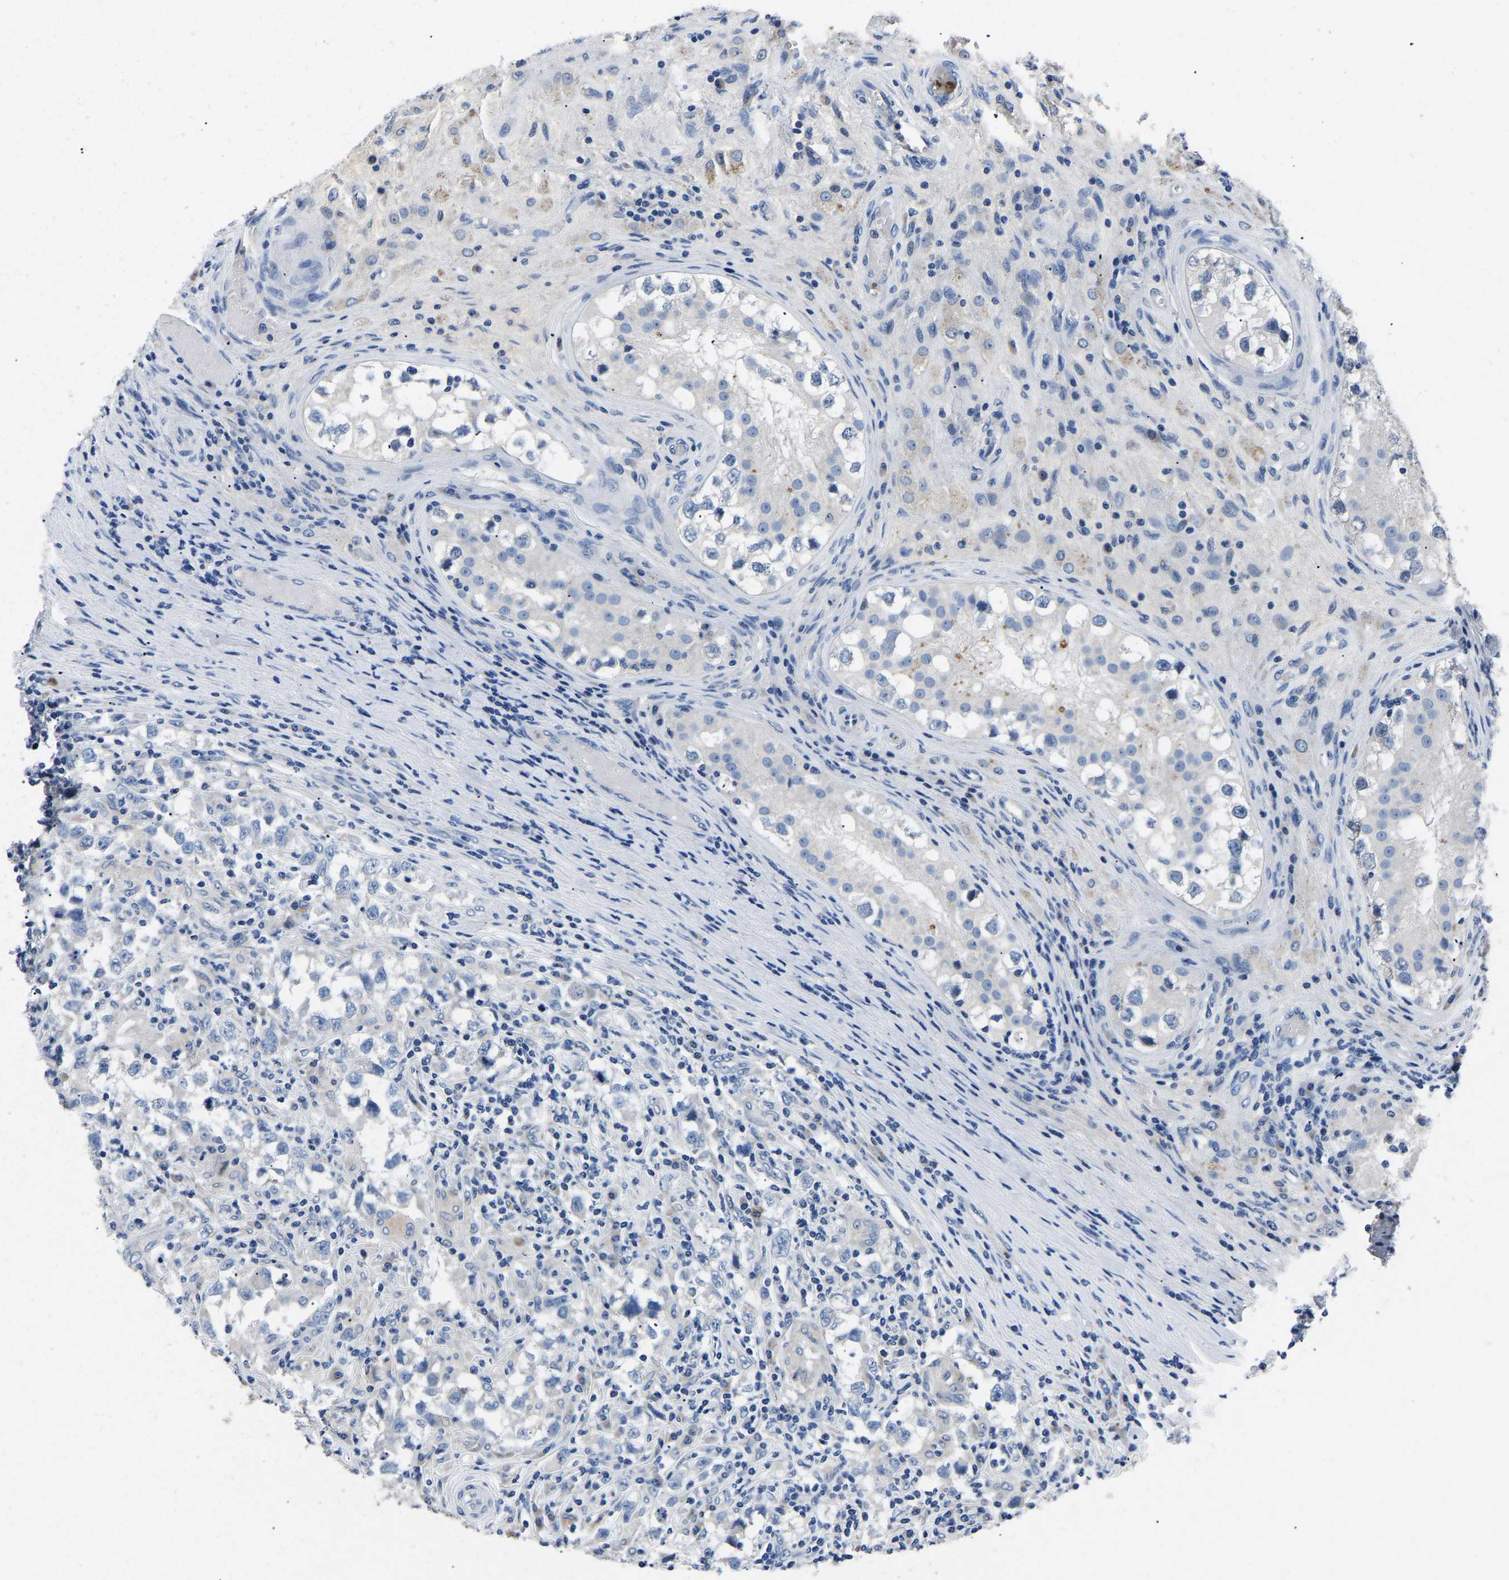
{"staining": {"intensity": "negative", "quantity": "none", "location": "none"}, "tissue": "testis cancer", "cell_type": "Tumor cells", "image_type": "cancer", "snomed": [{"axis": "morphology", "description": "Carcinoma, Embryonal, NOS"}, {"axis": "topography", "description": "Testis"}], "caption": "A high-resolution micrograph shows IHC staining of testis embryonal carcinoma, which shows no significant expression in tumor cells.", "gene": "TOR1B", "patient": {"sex": "male", "age": 21}}